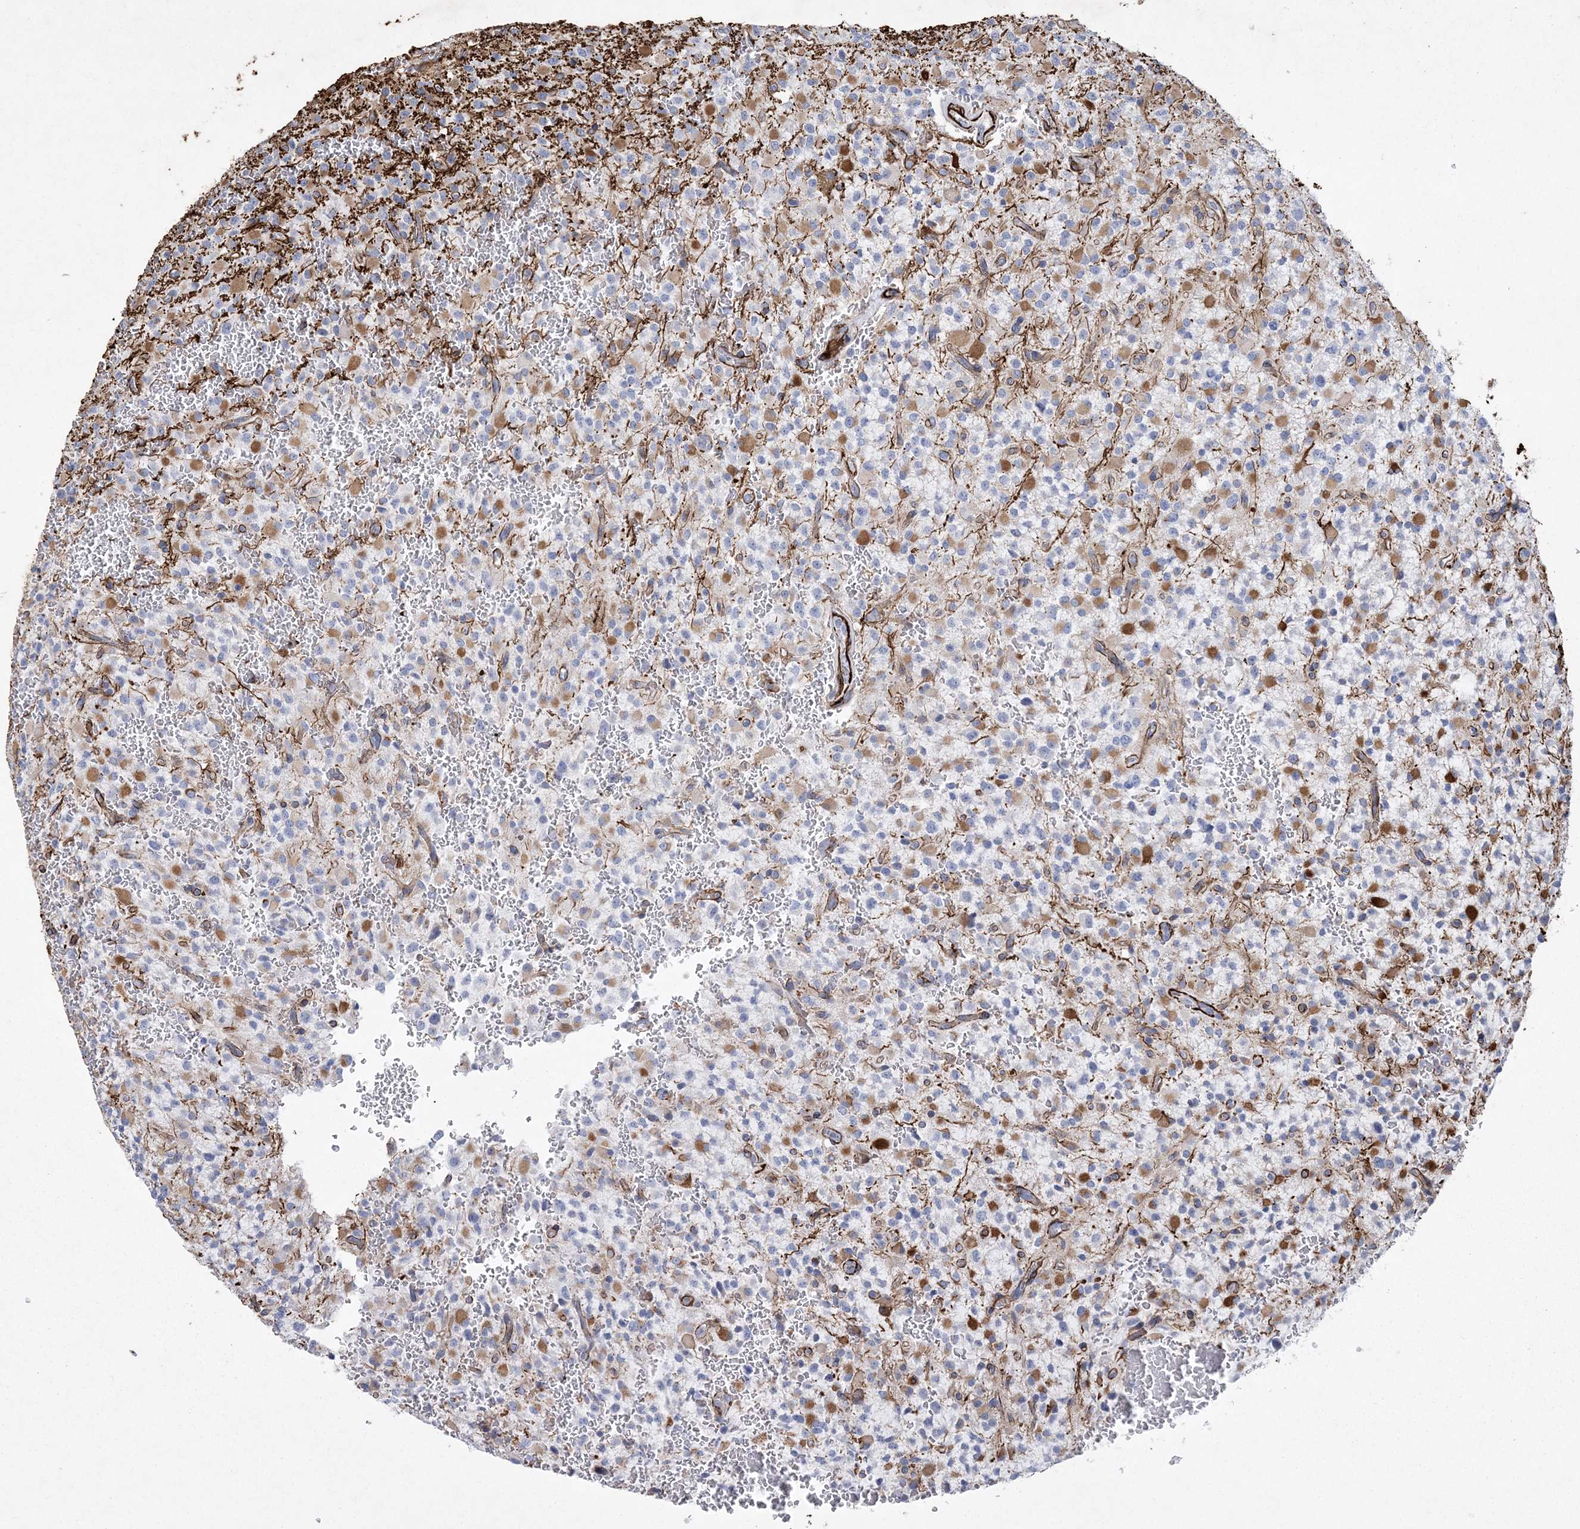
{"staining": {"intensity": "negative", "quantity": "none", "location": "none"}, "tissue": "glioma", "cell_type": "Tumor cells", "image_type": "cancer", "snomed": [{"axis": "morphology", "description": "Glioma, malignant, High grade"}, {"axis": "topography", "description": "Brain"}], "caption": "A high-resolution photomicrograph shows immunohistochemistry staining of glioma, which displays no significant positivity in tumor cells.", "gene": "ARSJ", "patient": {"sex": "male", "age": 34}}